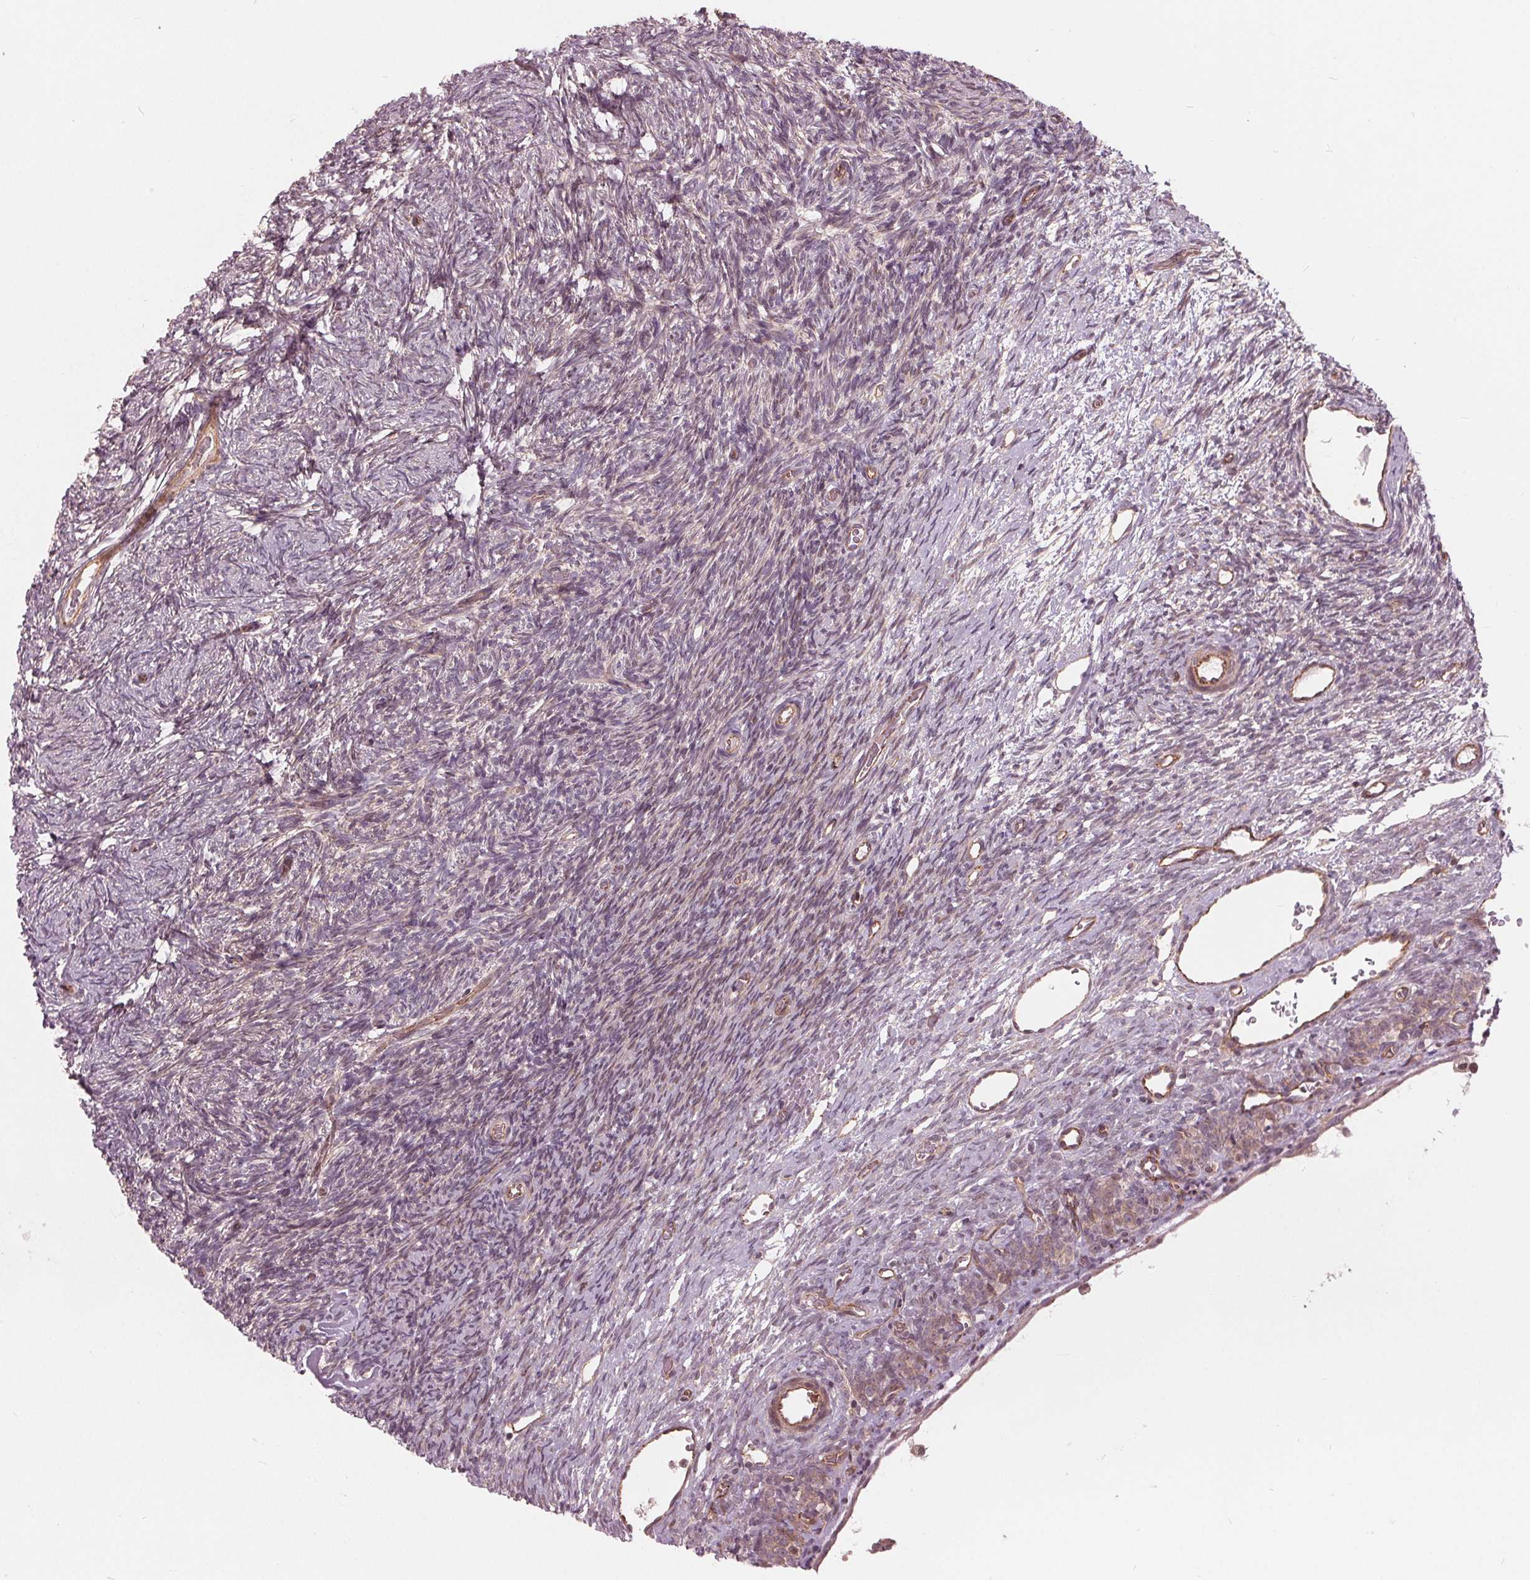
{"staining": {"intensity": "negative", "quantity": "none", "location": "none"}, "tissue": "ovary", "cell_type": "Ovarian stroma cells", "image_type": "normal", "snomed": [{"axis": "morphology", "description": "Normal tissue, NOS"}, {"axis": "topography", "description": "Ovary"}], "caption": "A micrograph of human ovary is negative for staining in ovarian stroma cells. (DAB immunohistochemistry with hematoxylin counter stain).", "gene": "TXNIP", "patient": {"sex": "female", "age": 34}}